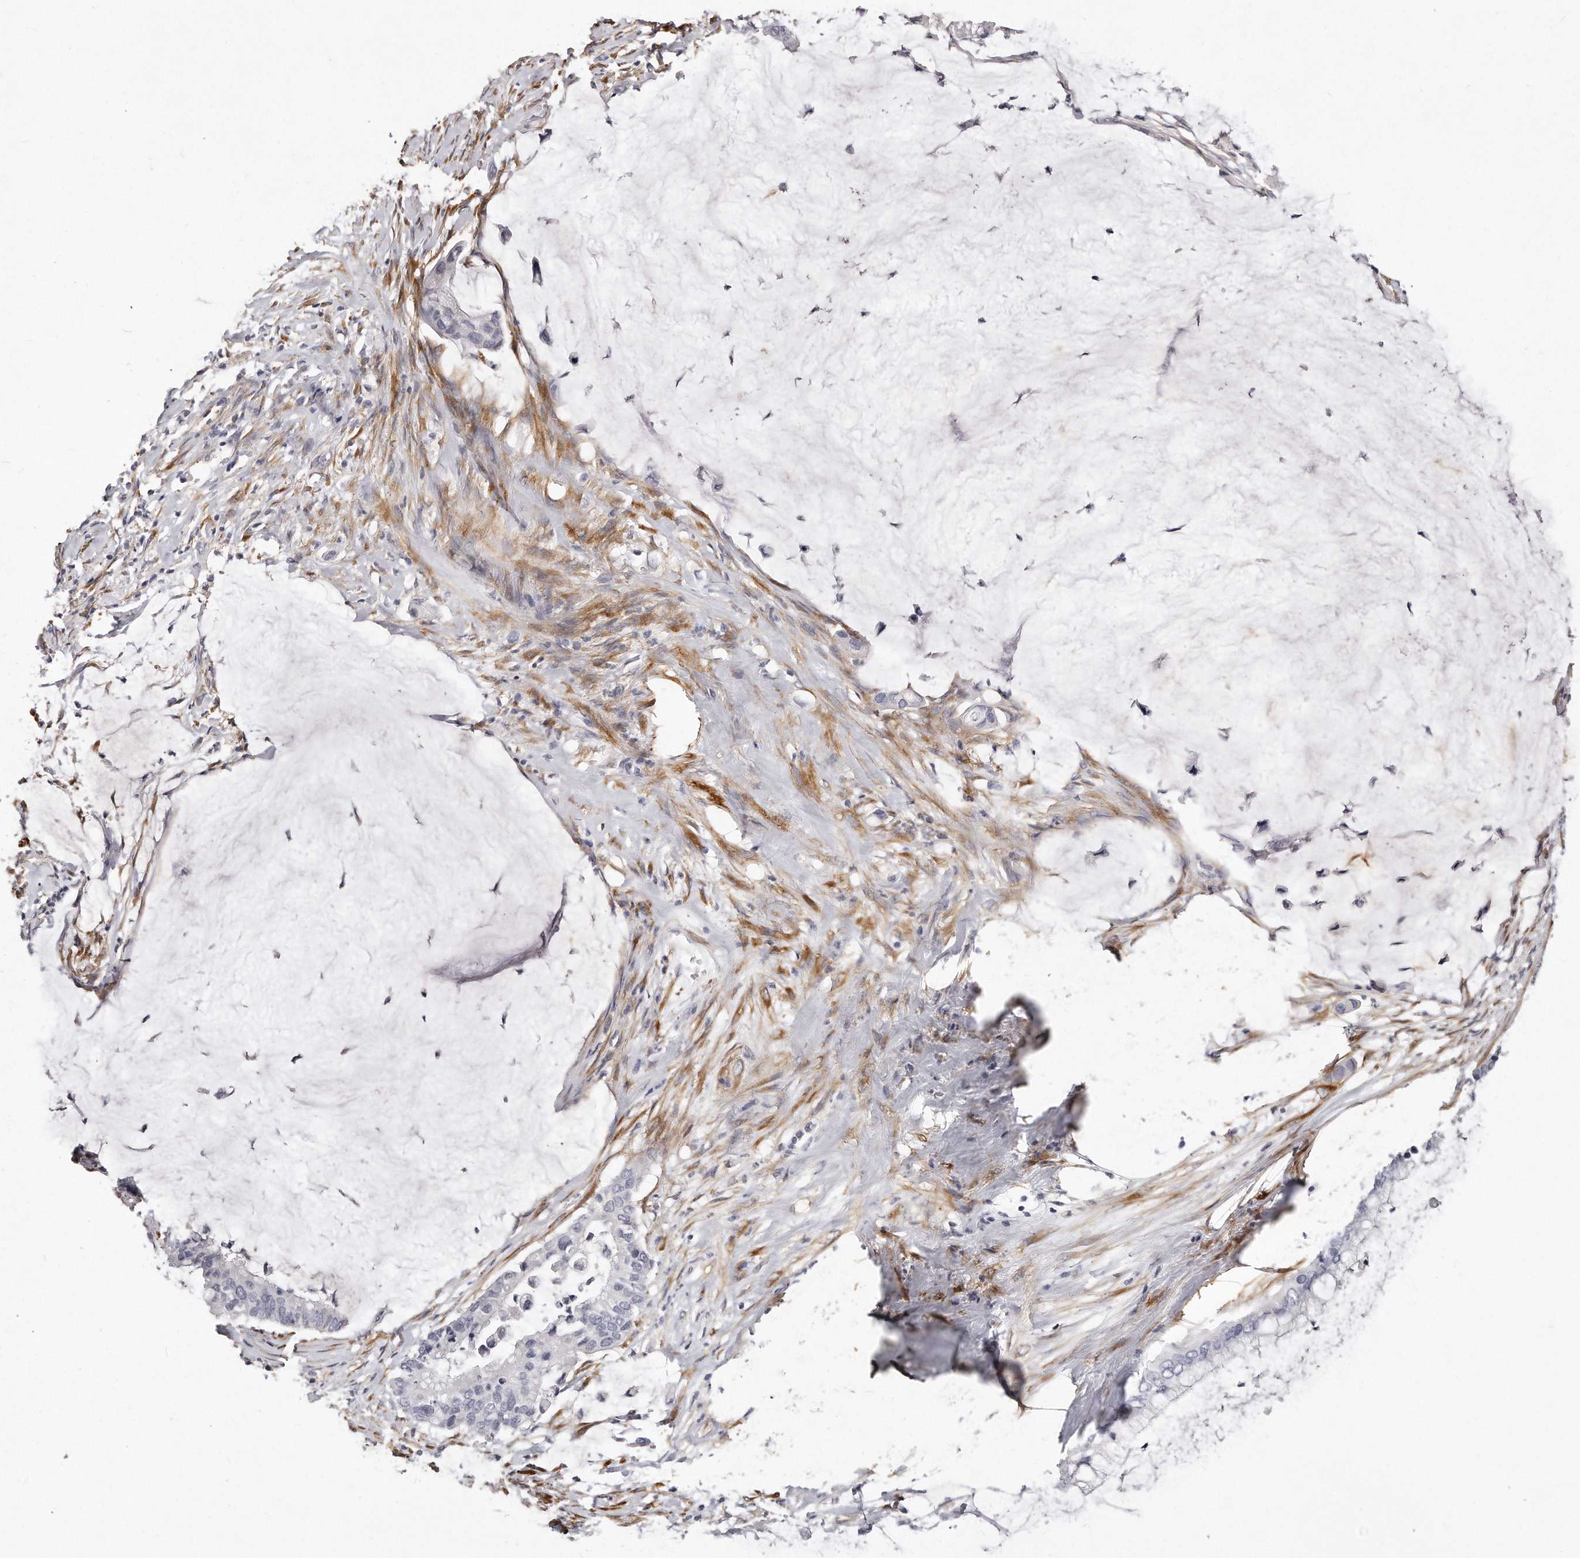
{"staining": {"intensity": "negative", "quantity": "none", "location": "none"}, "tissue": "pancreatic cancer", "cell_type": "Tumor cells", "image_type": "cancer", "snomed": [{"axis": "morphology", "description": "Adenocarcinoma, NOS"}, {"axis": "topography", "description": "Pancreas"}], "caption": "Tumor cells are negative for brown protein staining in pancreatic adenocarcinoma. Nuclei are stained in blue.", "gene": "LMOD1", "patient": {"sex": "male", "age": 41}}